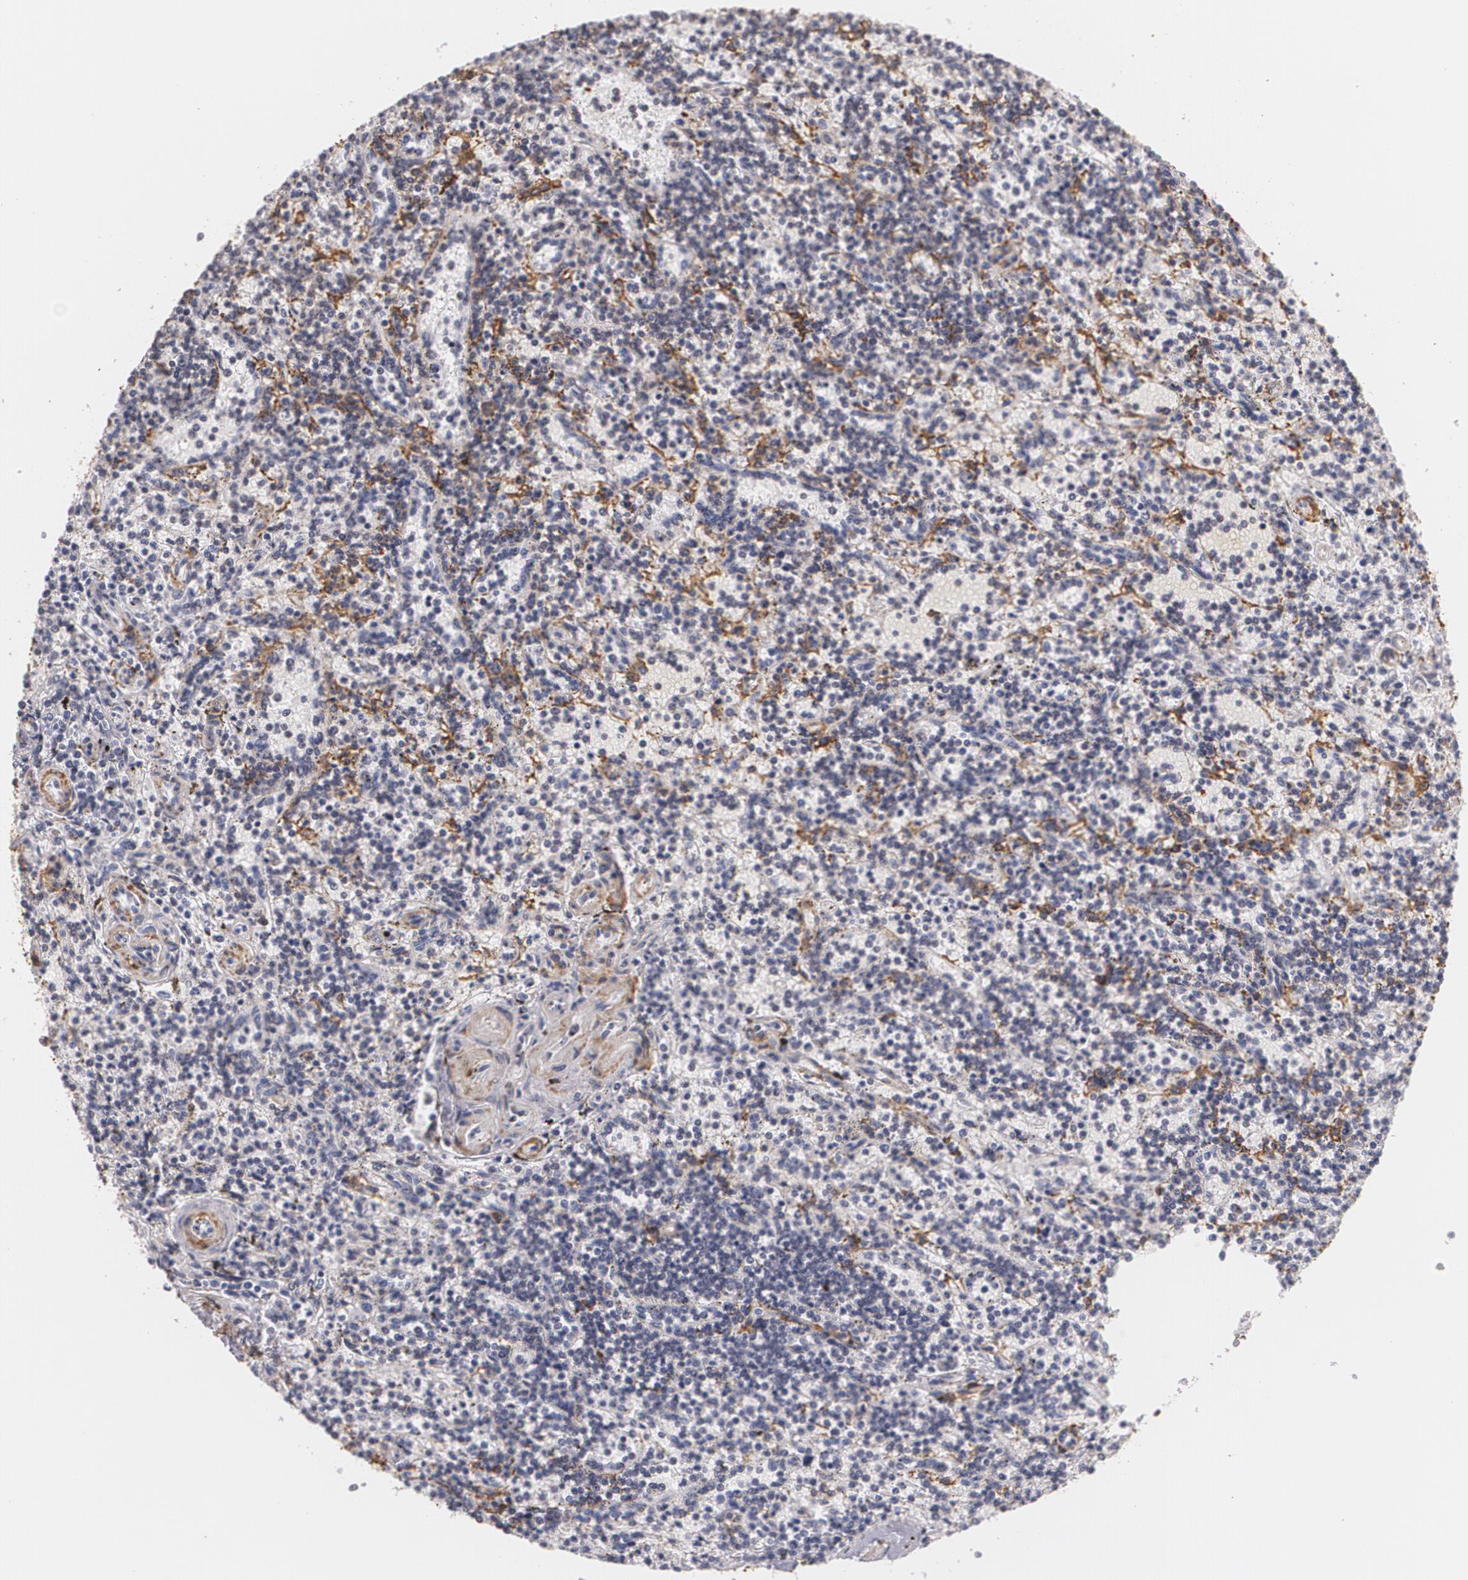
{"staining": {"intensity": "negative", "quantity": "none", "location": "none"}, "tissue": "lymphoma", "cell_type": "Tumor cells", "image_type": "cancer", "snomed": [{"axis": "morphology", "description": "Malignant lymphoma, non-Hodgkin's type, Low grade"}, {"axis": "topography", "description": "Spleen"}], "caption": "A micrograph of lymphoma stained for a protein displays no brown staining in tumor cells.", "gene": "VAMP1", "patient": {"sex": "male", "age": 73}}